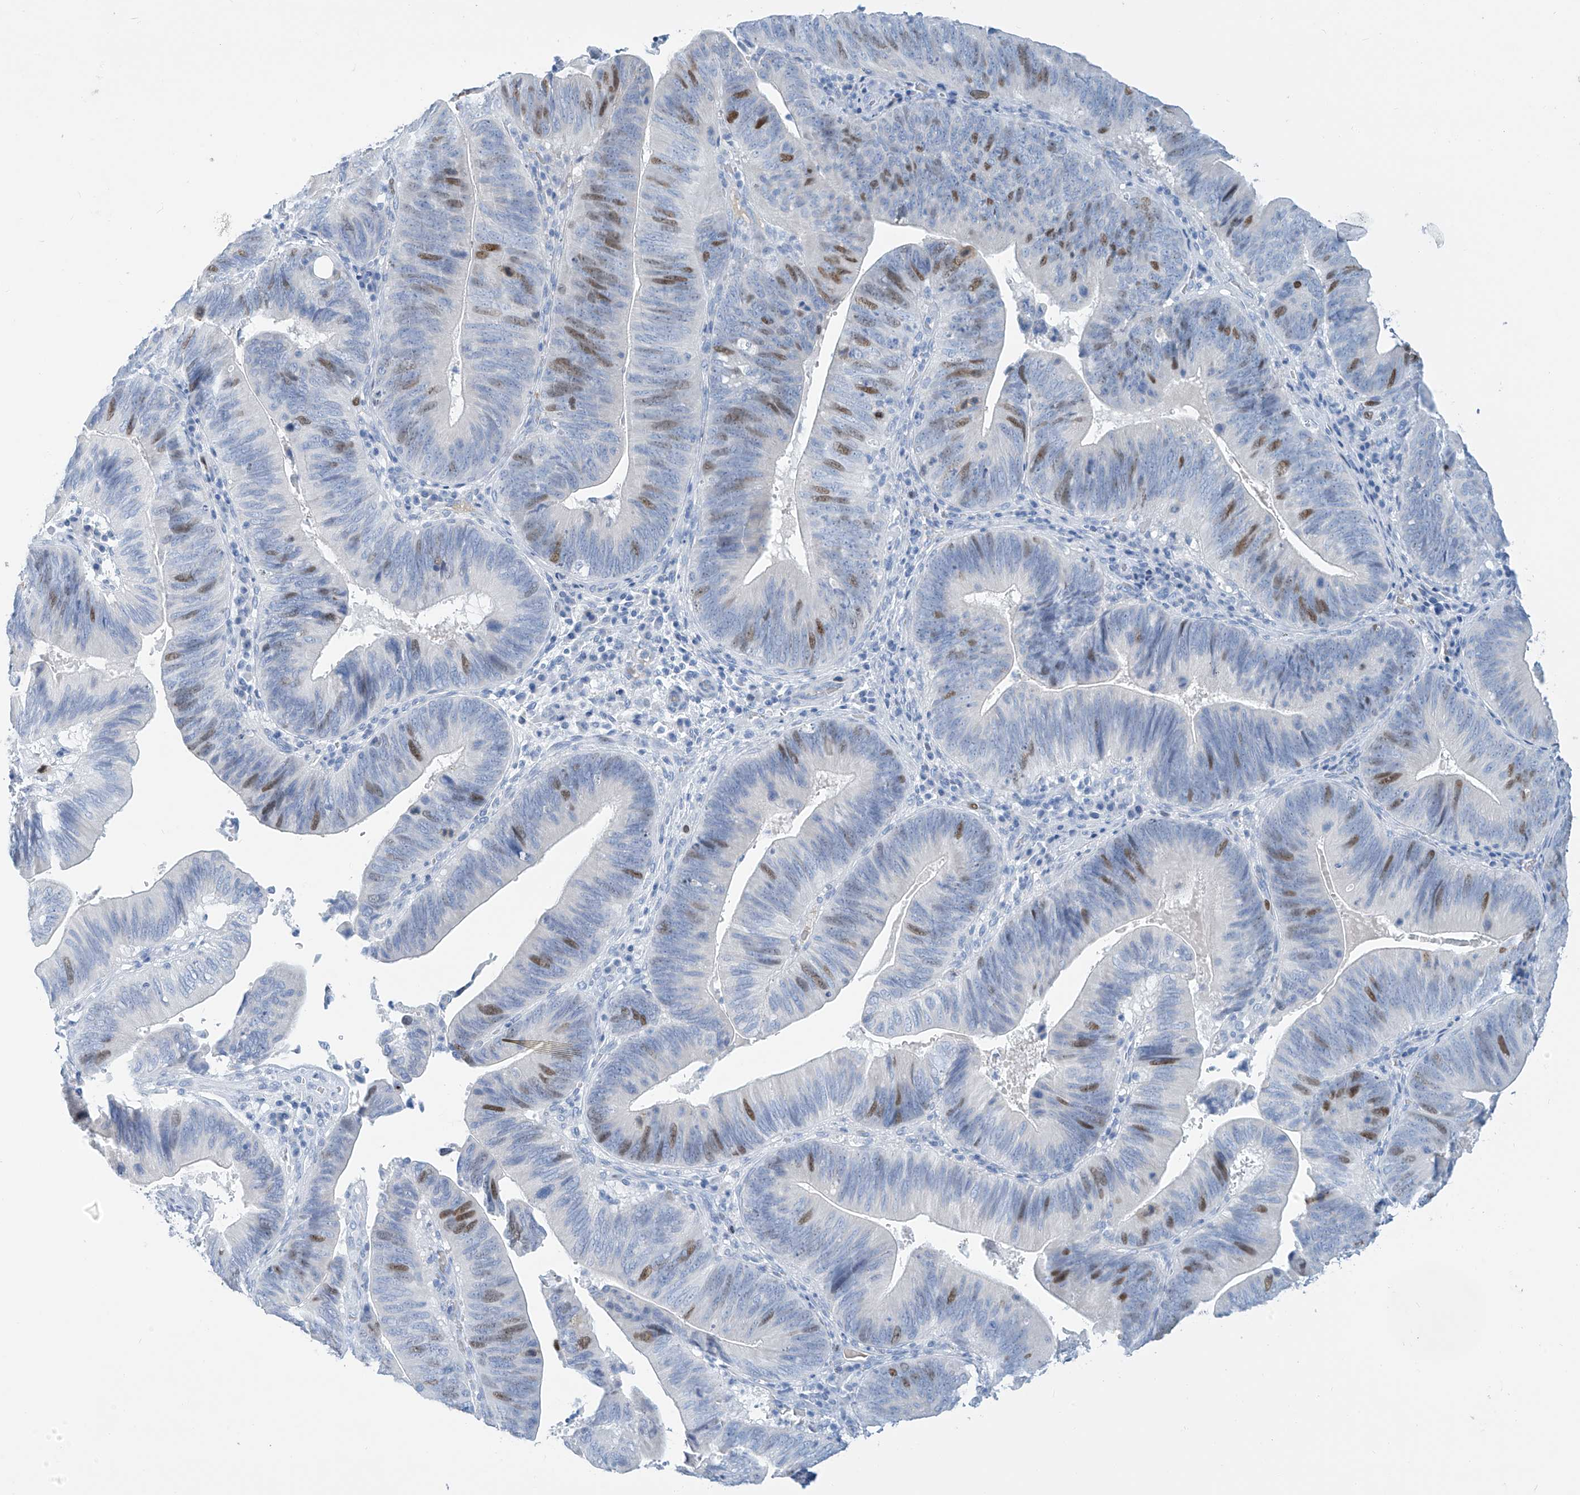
{"staining": {"intensity": "moderate", "quantity": "<25%", "location": "nuclear"}, "tissue": "pancreatic cancer", "cell_type": "Tumor cells", "image_type": "cancer", "snomed": [{"axis": "morphology", "description": "Adenocarcinoma, NOS"}, {"axis": "topography", "description": "Pancreas"}], "caption": "About <25% of tumor cells in human adenocarcinoma (pancreatic) show moderate nuclear protein positivity as visualized by brown immunohistochemical staining.", "gene": "SGO2", "patient": {"sex": "male", "age": 63}}